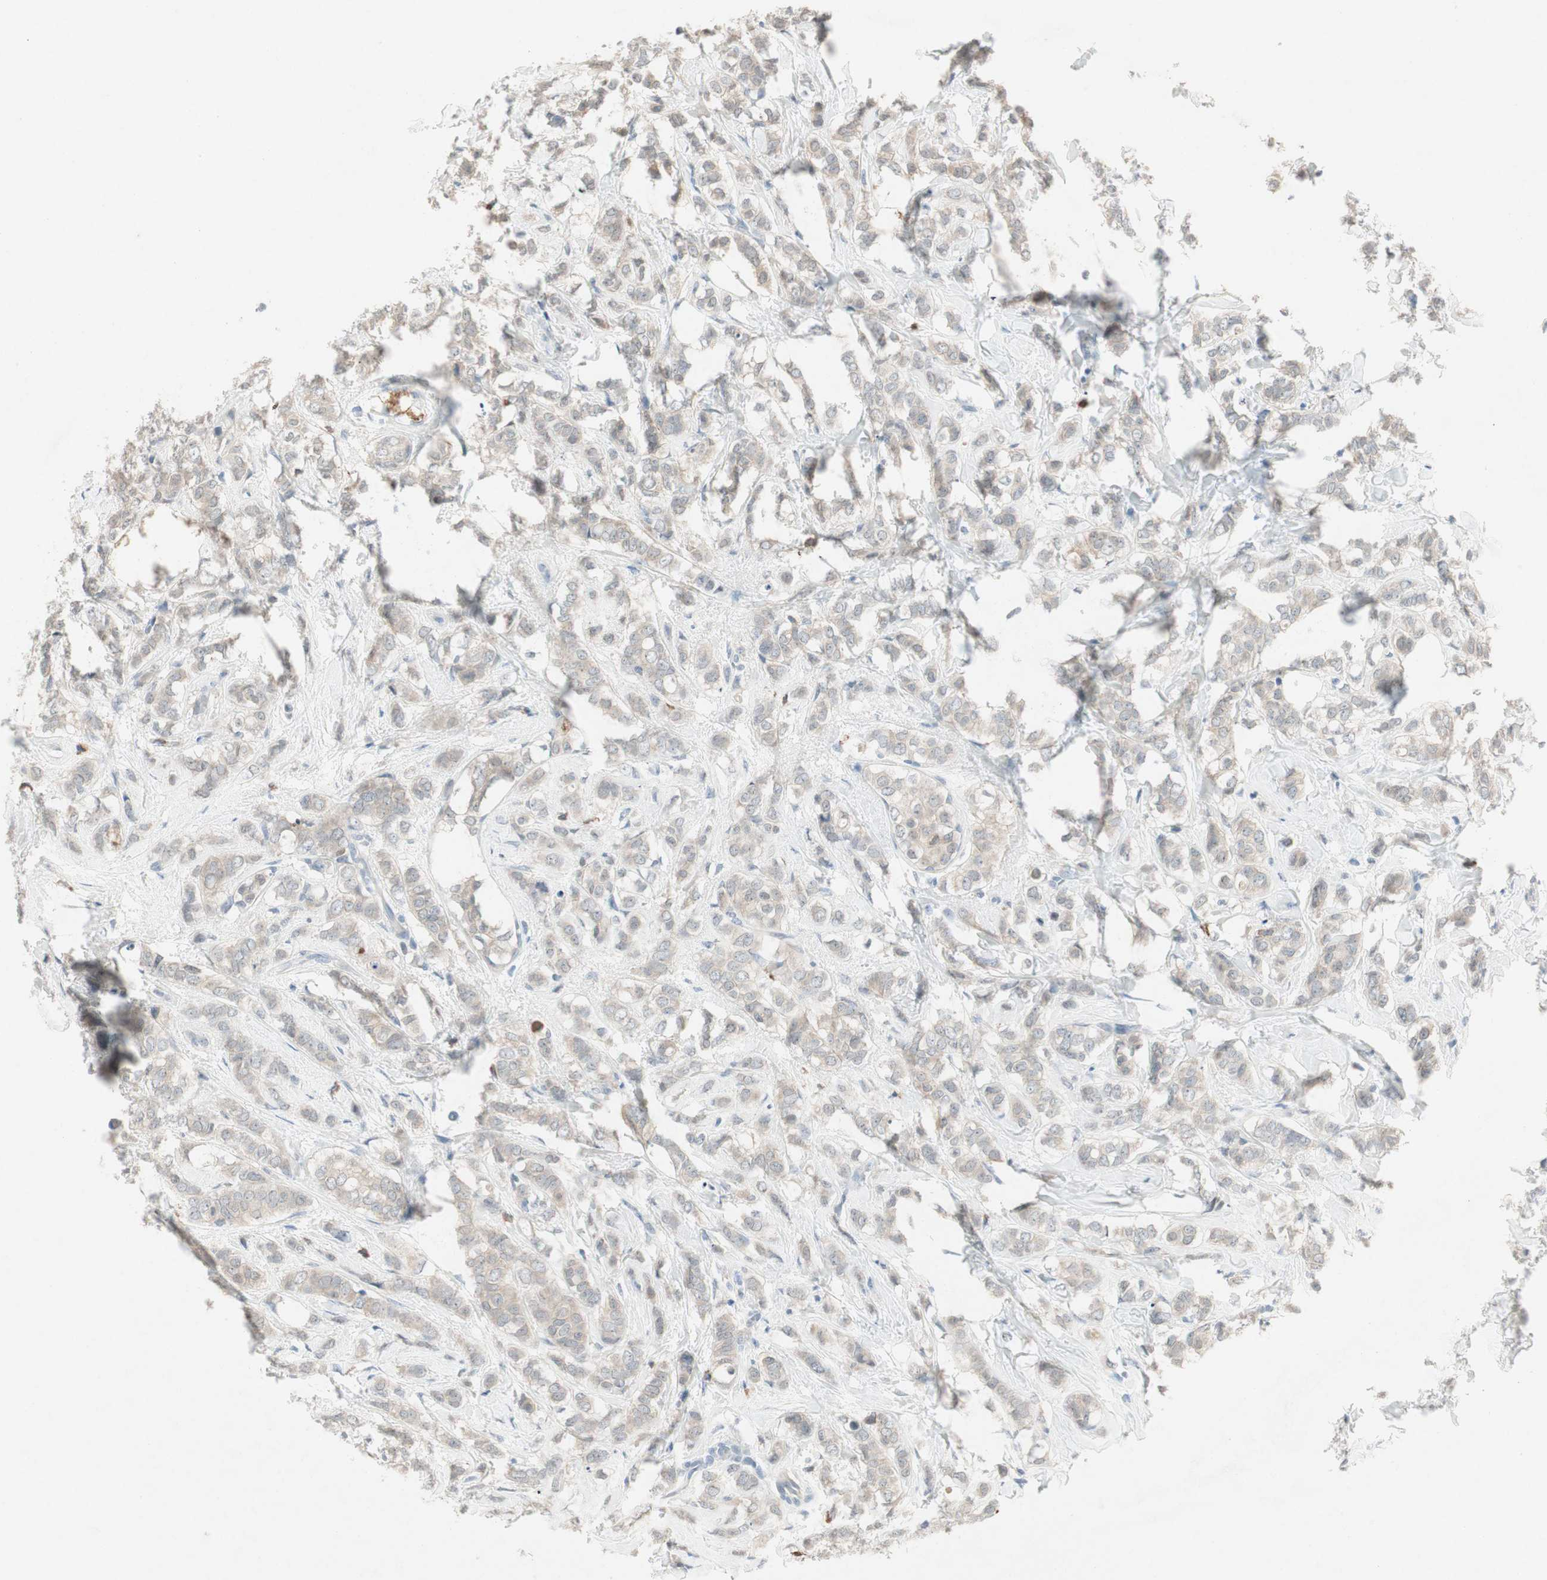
{"staining": {"intensity": "weak", "quantity": "25%-75%", "location": "cytoplasmic/membranous"}, "tissue": "breast cancer", "cell_type": "Tumor cells", "image_type": "cancer", "snomed": [{"axis": "morphology", "description": "Lobular carcinoma"}, {"axis": "topography", "description": "Breast"}], "caption": "Breast cancer (lobular carcinoma) stained with DAB (3,3'-diaminobenzidine) immunohistochemistry (IHC) demonstrates low levels of weak cytoplasmic/membranous staining in about 25%-75% of tumor cells.", "gene": "RTL6", "patient": {"sex": "female", "age": 60}}